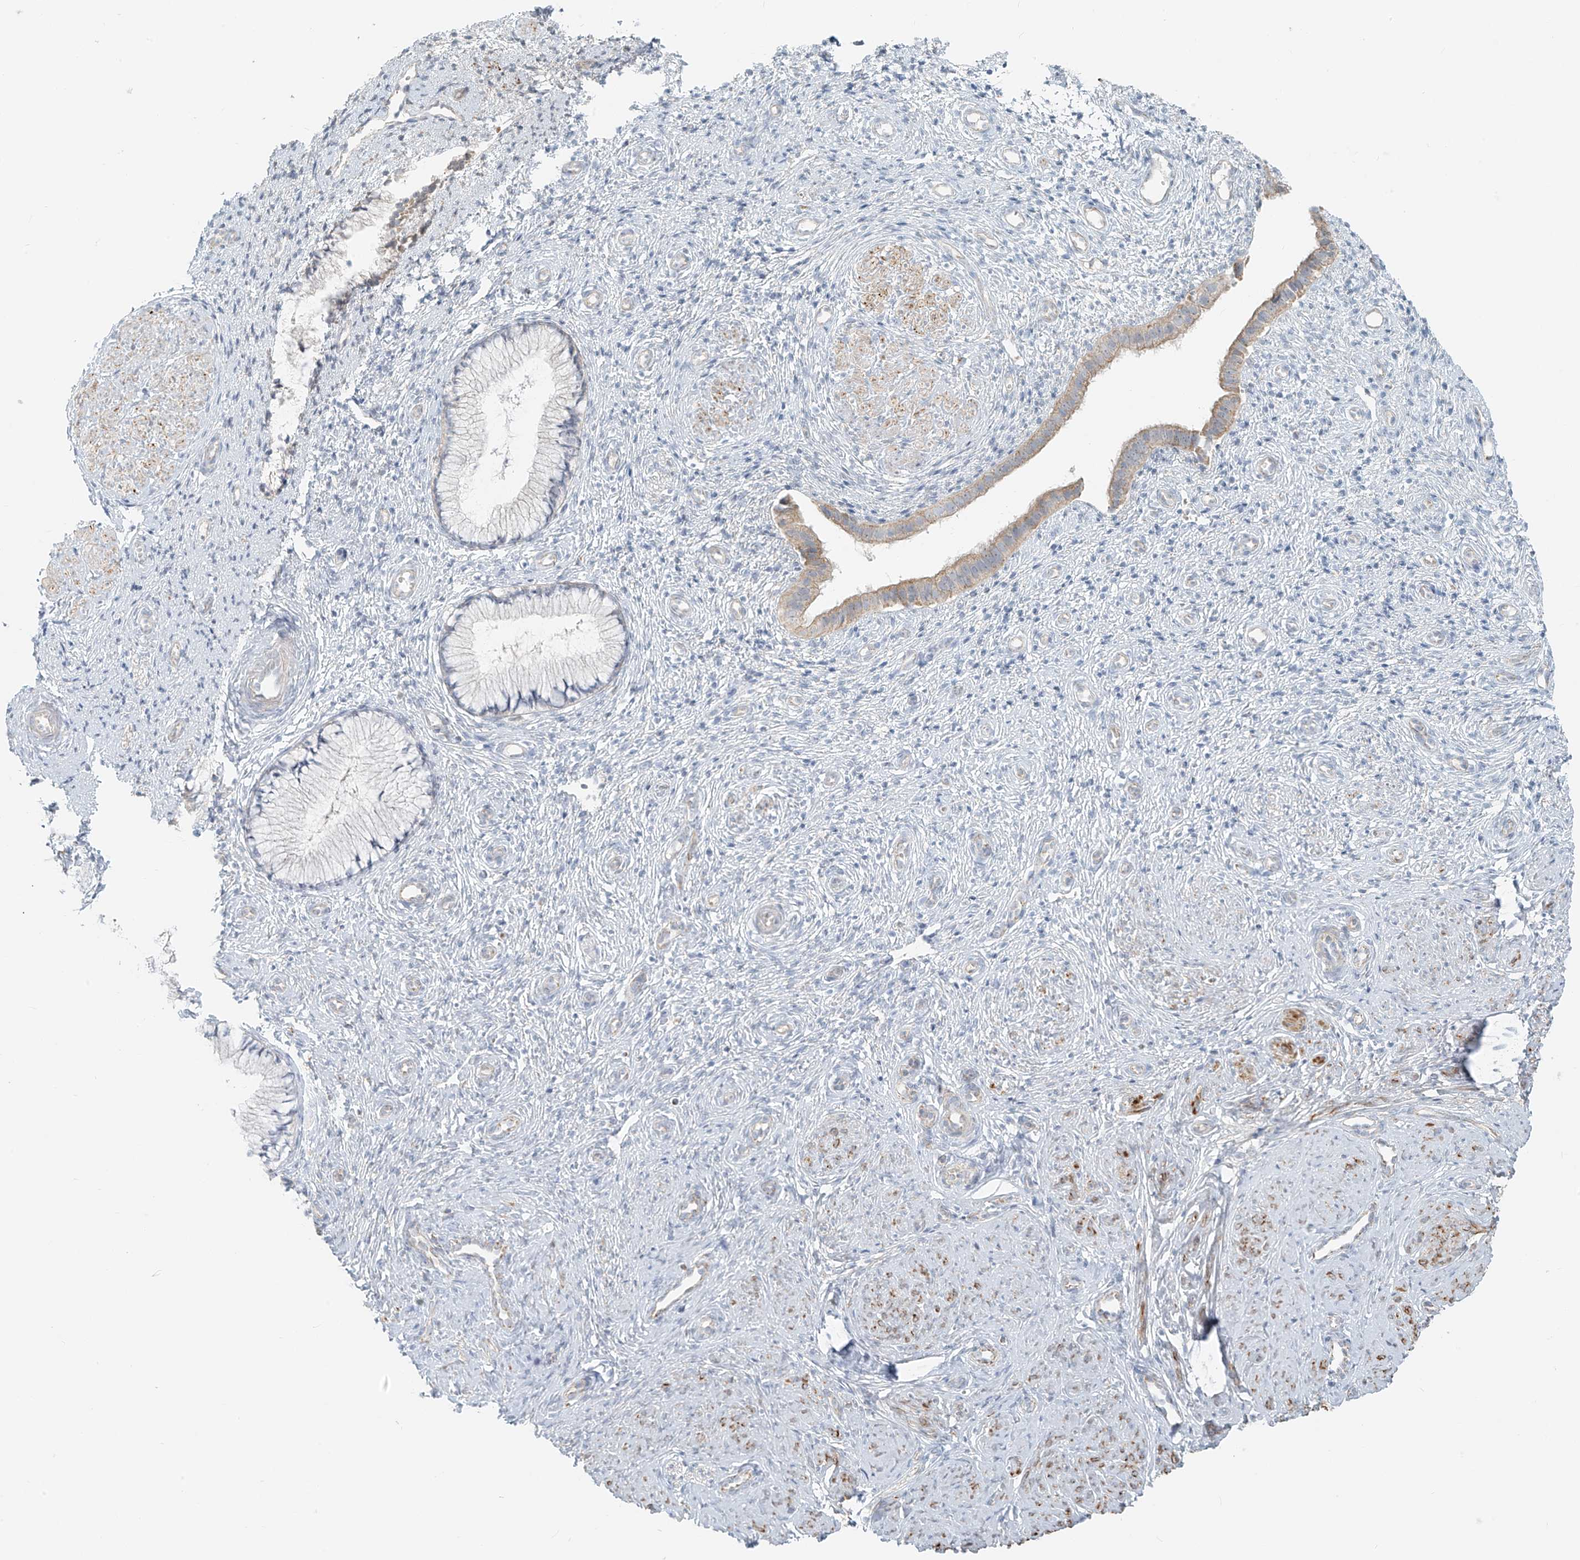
{"staining": {"intensity": "weak", "quantity": "25%-75%", "location": "cytoplasmic/membranous"}, "tissue": "cervix", "cell_type": "Glandular cells", "image_type": "normal", "snomed": [{"axis": "morphology", "description": "Normal tissue, NOS"}, {"axis": "topography", "description": "Cervix"}], "caption": "Immunohistochemistry staining of normal cervix, which reveals low levels of weak cytoplasmic/membranous staining in approximately 25%-75% of glandular cells indicating weak cytoplasmic/membranous protein staining. The staining was performed using DAB (3,3'-diaminobenzidine) (brown) for protein detection and nuclei were counterstained in hematoxylin (blue).", "gene": "UST", "patient": {"sex": "female", "age": 27}}